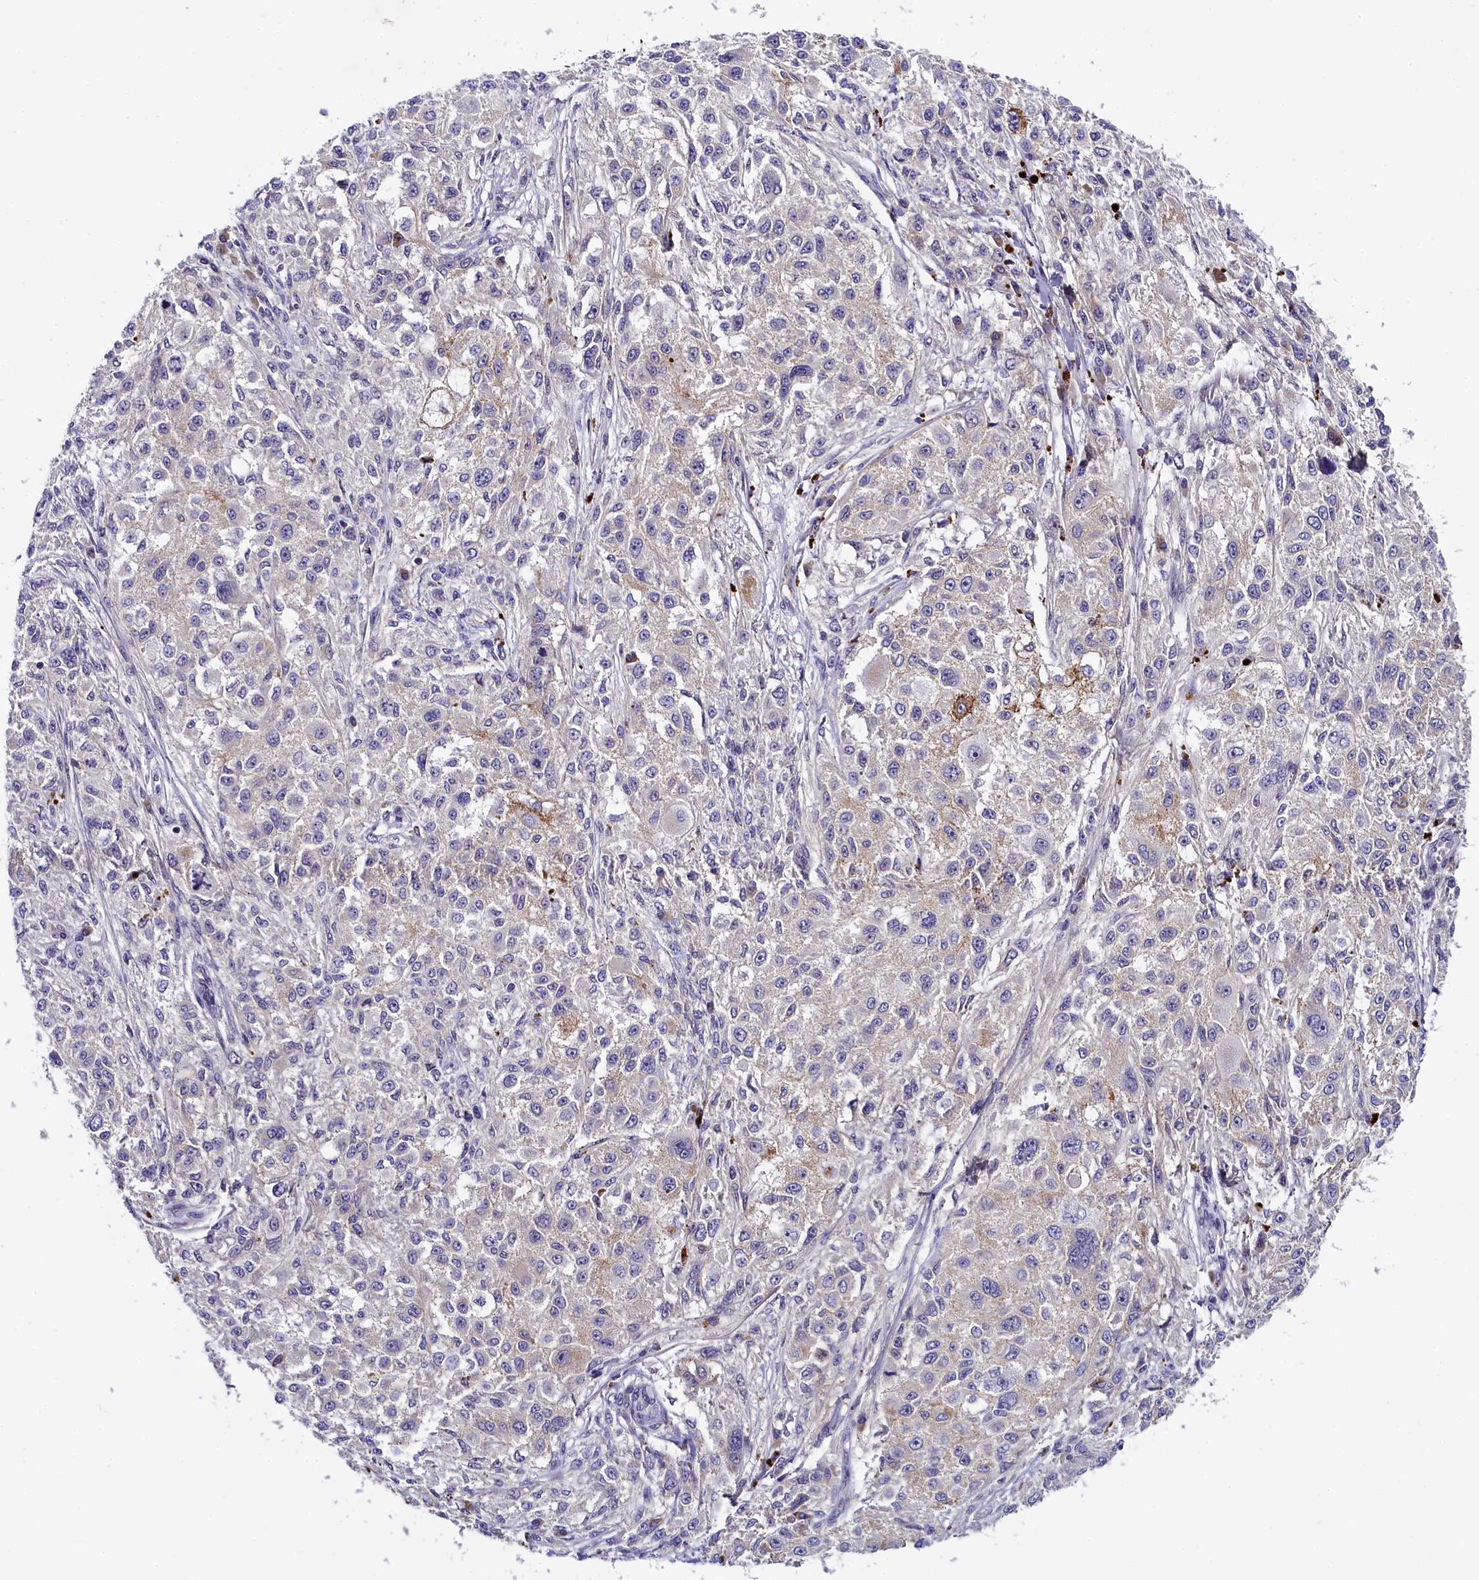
{"staining": {"intensity": "negative", "quantity": "none", "location": "none"}, "tissue": "melanoma", "cell_type": "Tumor cells", "image_type": "cancer", "snomed": [{"axis": "morphology", "description": "Necrosis, NOS"}, {"axis": "morphology", "description": "Malignant melanoma, NOS"}, {"axis": "topography", "description": "Skin"}], "caption": "A high-resolution image shows immunohistochemistry (IHC) staining of melanoma, which displays no significant expression in tumor cells.", "gene": "ENKD1", "patient": {"sex": "female", "age": 87}}